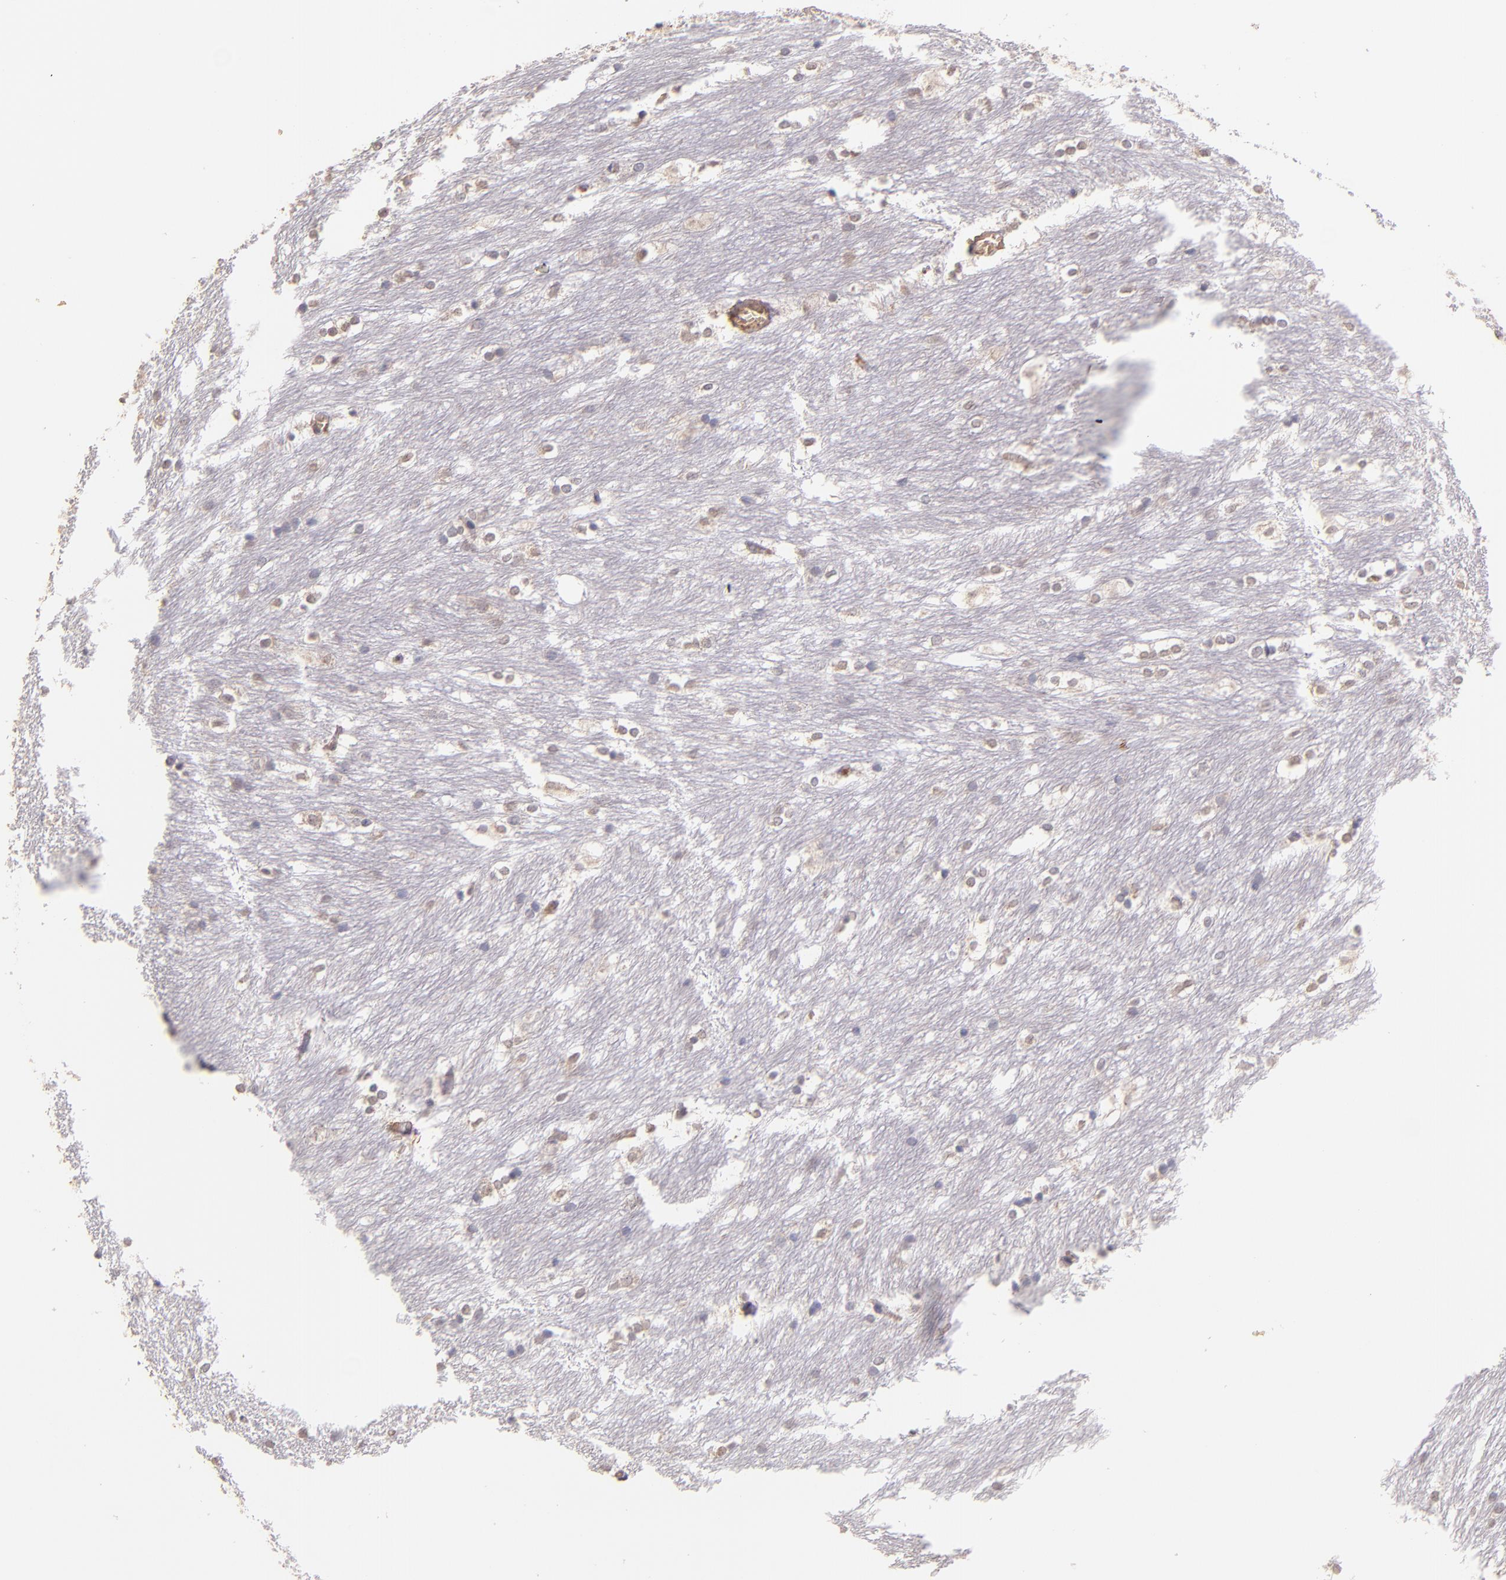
{"staining": {"intensity": "negative", "quantity": "none", "location": "none"}, "tissue": "caudate", "cell_type": "Glial cells", "image_type": "normal", "snomed": [{"axis": "morphology", "description": "Normal tissue, NOS"}, {"axis": "topography", "description": "Lateral ventricle wall"}], "caption": "Immunohistochemistry image of normal caudate: human caudate stained with DAB shows no significant protein expression in glial cells. (Immunohistochemistry, brightfield microscopy, high magnification).", "gene": "SERPINC1", "patient": {"sex": "female", "age": 19}}